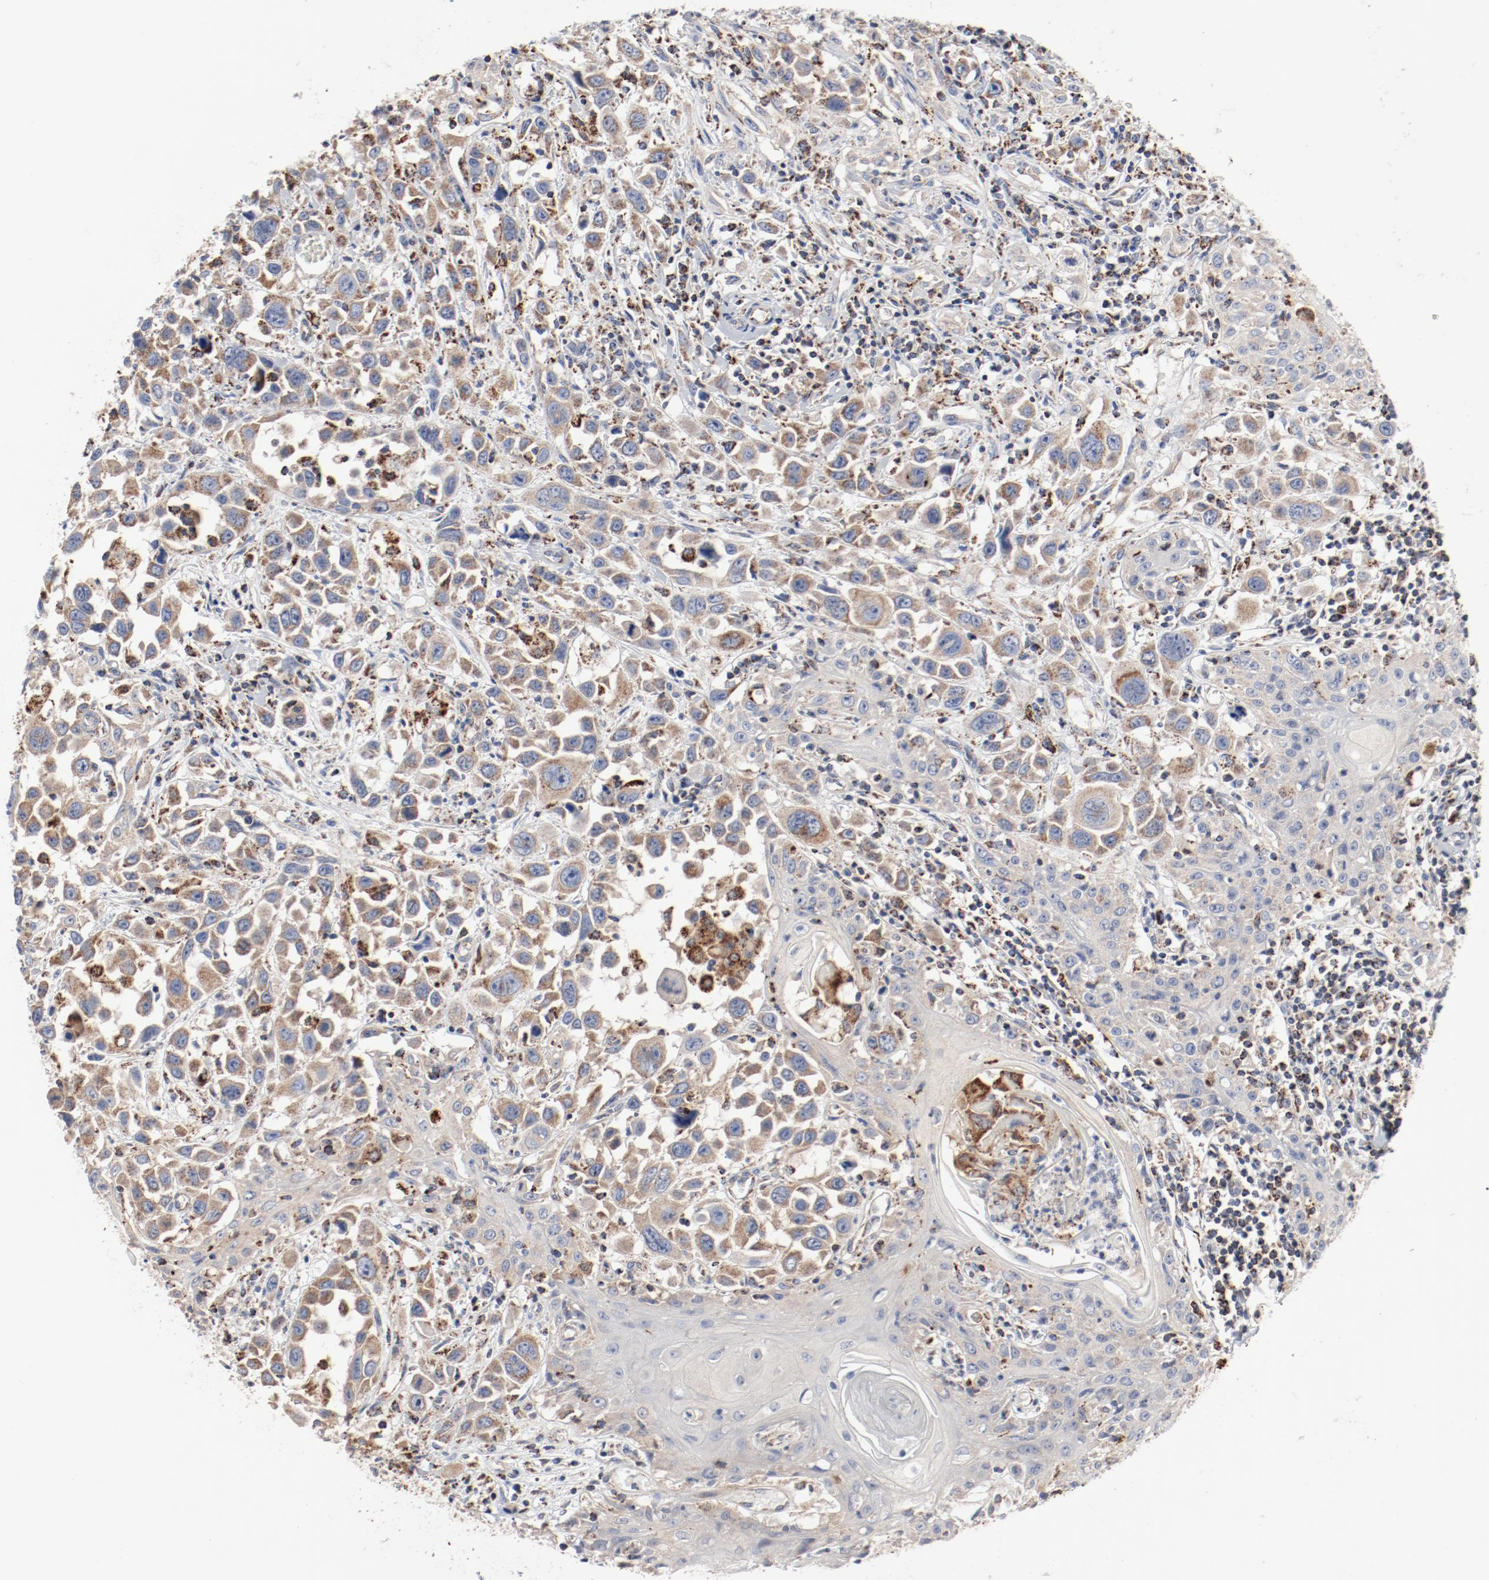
{"staining": {"intensity": "weak", "quantity": ">75%", "location": "cytoplasmic/membranous"}, "tissue": "head and neck cancer", "cell_type": "Tumor cells", "image_type": "cancer", "snomed": [{"axis": "morphology", "description": "Squamous cell carcinoma, NOS"}, {"axis": "topography", "description": "Oral tissue"}, {"axis": "topography", "description": "Head-Neck"}], "caption": "IHC staining of head and neck cancer (squamous cell carcinoma), which exhibits low levels of weak cytoplasmic/membranous expression in about >75% of tumor cells indicating weak cytoplasmic/membranous protein staining. The staining was performed using DAB (3,3'-diaminobenzidine) (brown) for protein detection and nuclei were counterstained in hematoxylin (blue).", "gene": "SETD3", "patient": {"sex": "female", "age": 76}}